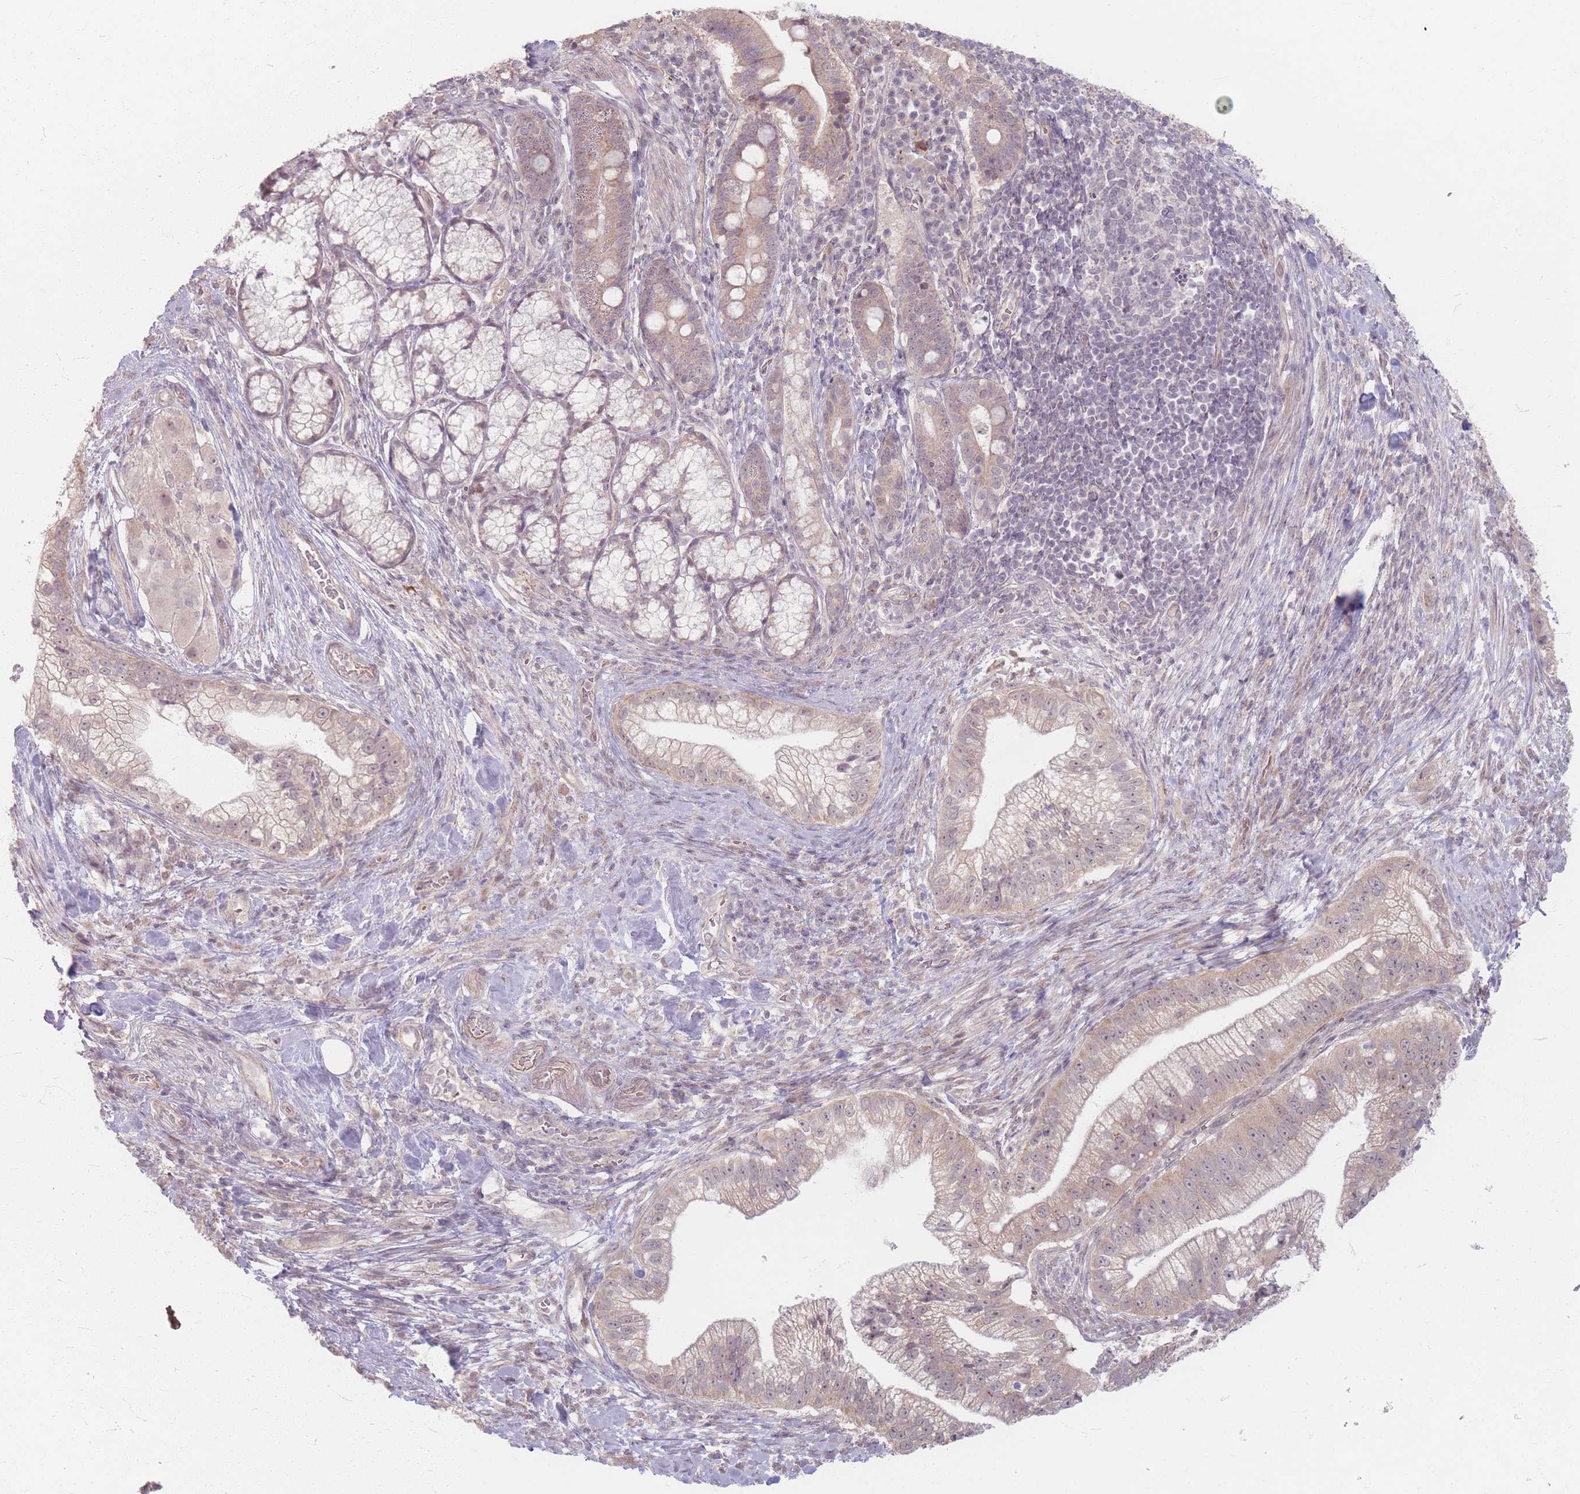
{"staining": {"intensity": "moderate", "quantity": ">75%", "location": "cytoplasmic/membranous,nuclear"}, "tissue": "pancreatic cancer", "cell_type": "Tumor cells", "image_type": "cancer", "snomed": [{"axis": "morphology", "description": "Adenocarcinoma, NOS"}, {"axis": "topography", "description": "Pancreas"}], "caption": "Immunohistochemical staining of pancreatic adenocarcinoma demonstrates medium levels of moderate cytoplasmic/membranous and nuclear protein expression in about >75% of tumor cells. (Stains: DAB (3,3'-diaminobenzidine) in brown, nuclei in blue, Microscopy: brightfield microscopy at high magnification).", "gene": "GABRA6", "patient": {"sex": "male", "age": 70}}